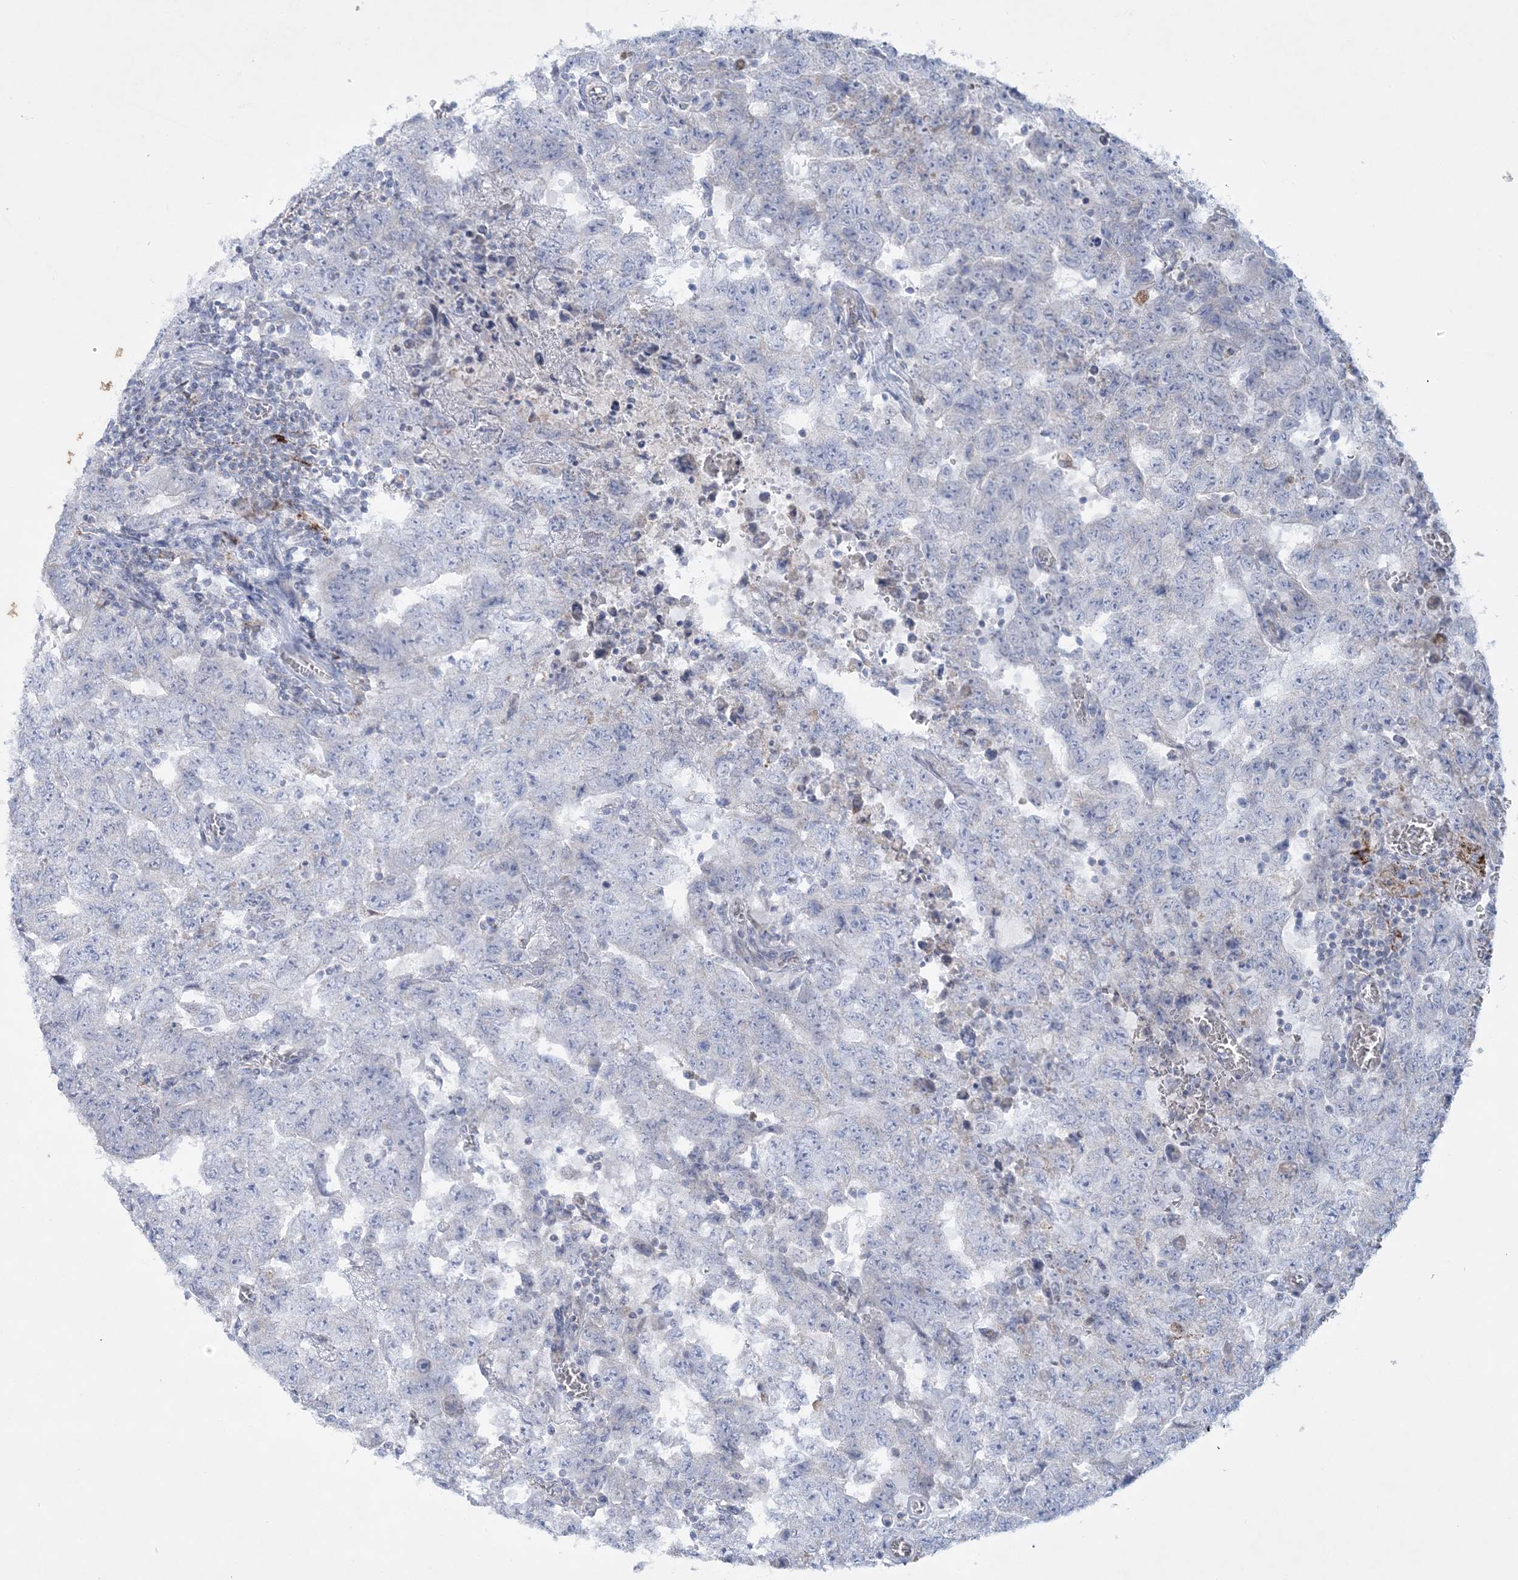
{"staining": {"intensity": "negative", "quantity": "none", "location": "none"}, "tissue": "testis cancer", "cell_type": "Tumor cells", "image_type": "cancer", "snomed": [{"axis": "morphology", "description": "Carcinoma, Embryonal, NOS"}, {"axis": "topography", "description": "Testis"}], "caption": "This micrograph is of embryonal carcinoma (testis) stained with immunohistochemistry (IHC) to label a protein in brown with the nuclei are counter-stained blue. There is no positivity in tumor cells.", "gene": "TBC1D7", "patient": {"sex": "male", "age": 26}}